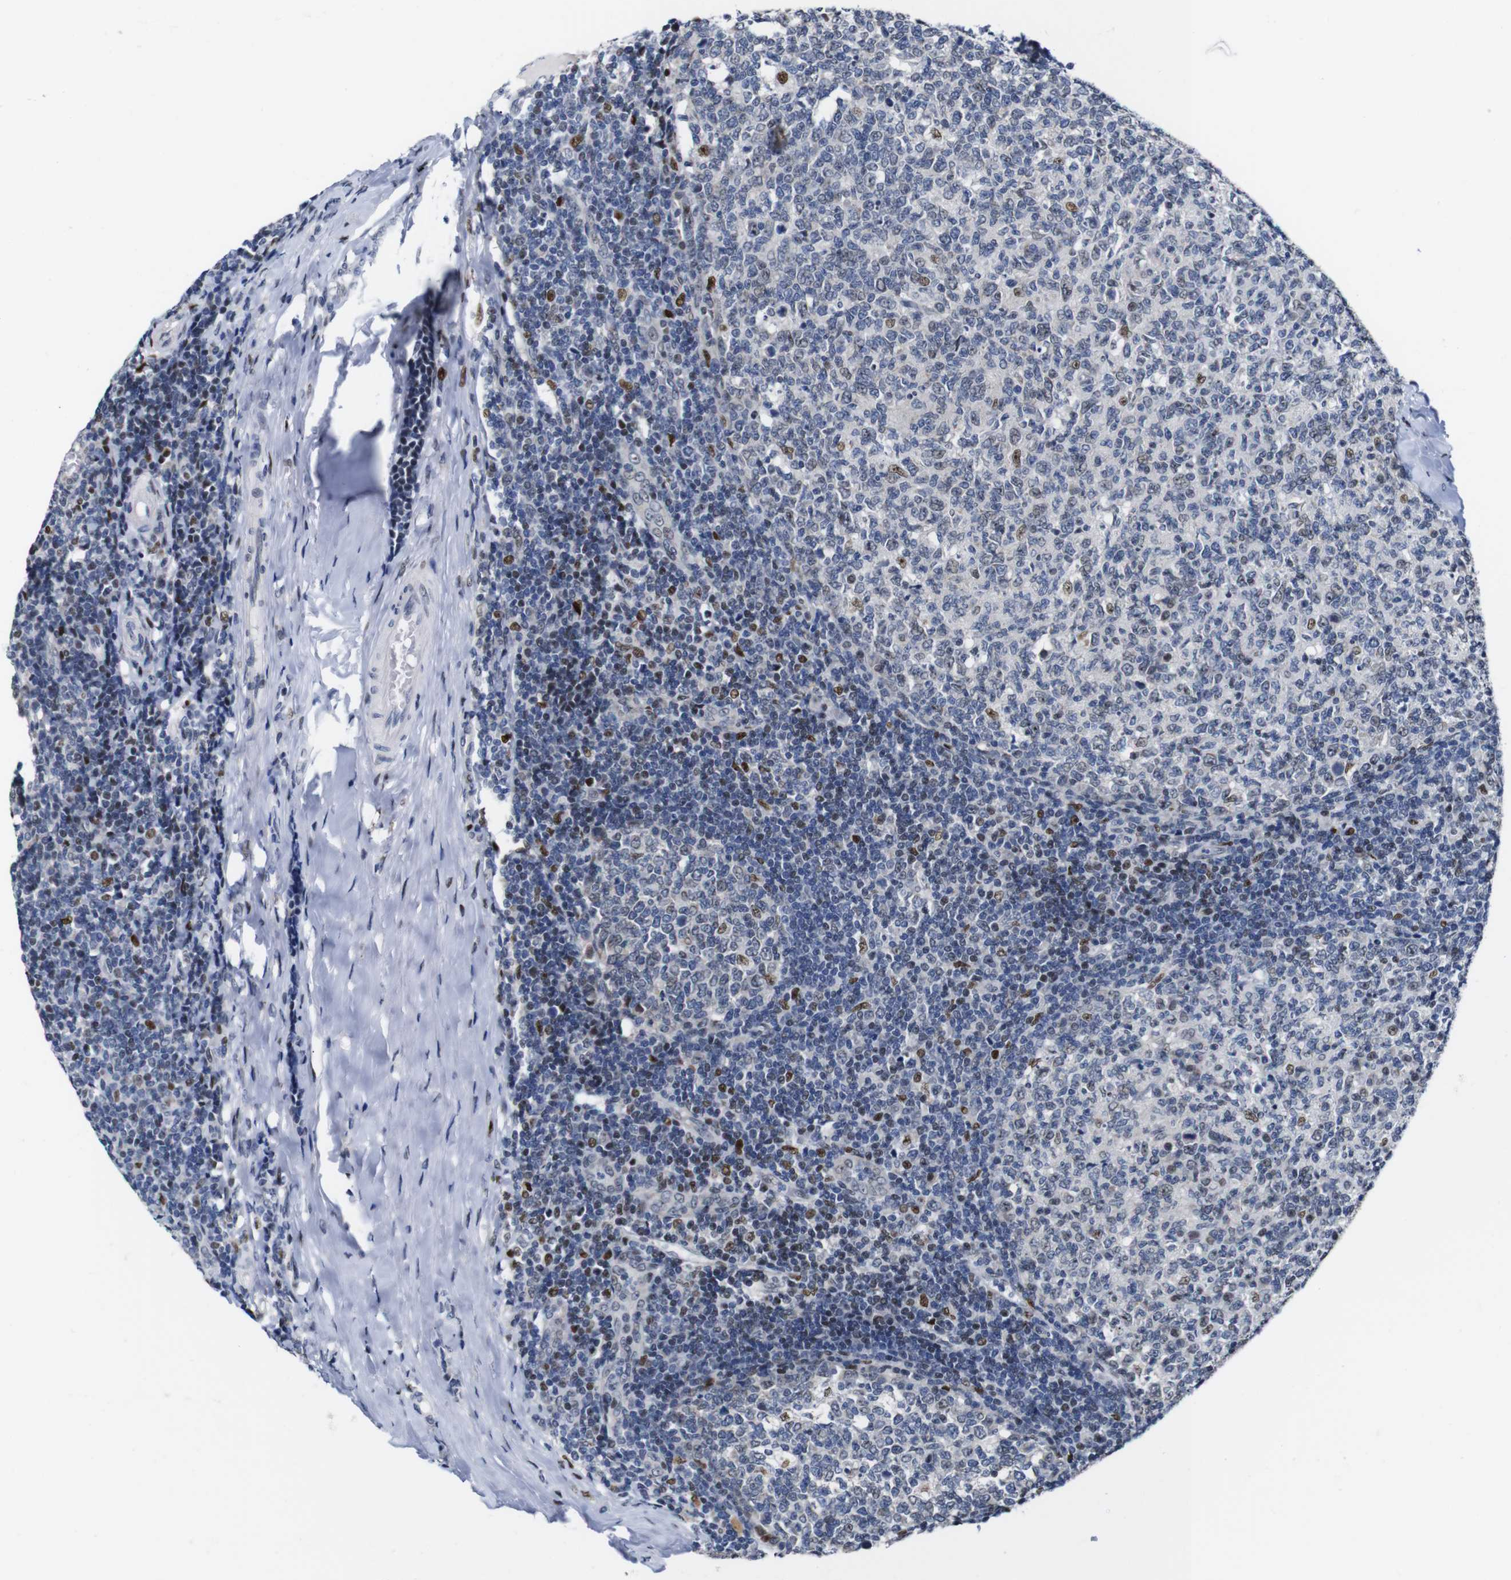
{"staining": {"intensity": "moderate", "quantity": "<25%", "location": "nuclear"}, "tissue": "tonsil", "cell_type": "Germinal center cells", "image_type": "normal", "snomed": [{"axis": "morphology", "description": "Normal tissue, NOS"}, {"axis": "topography", "description": "Tonsil"}], "caption": "IHC staining of unremarkable tonsil, which displays low levels of moderate nuclear positivity in approximately <25% of germinal center cells indicating moderate nuclear protein positivity. The staining was performed using DAB (brown) for protein detection and nuclei were counterstained in hematoxylin (blue).", "gene": "GATA6", "patient": {"sex": "female", "age": 19}}